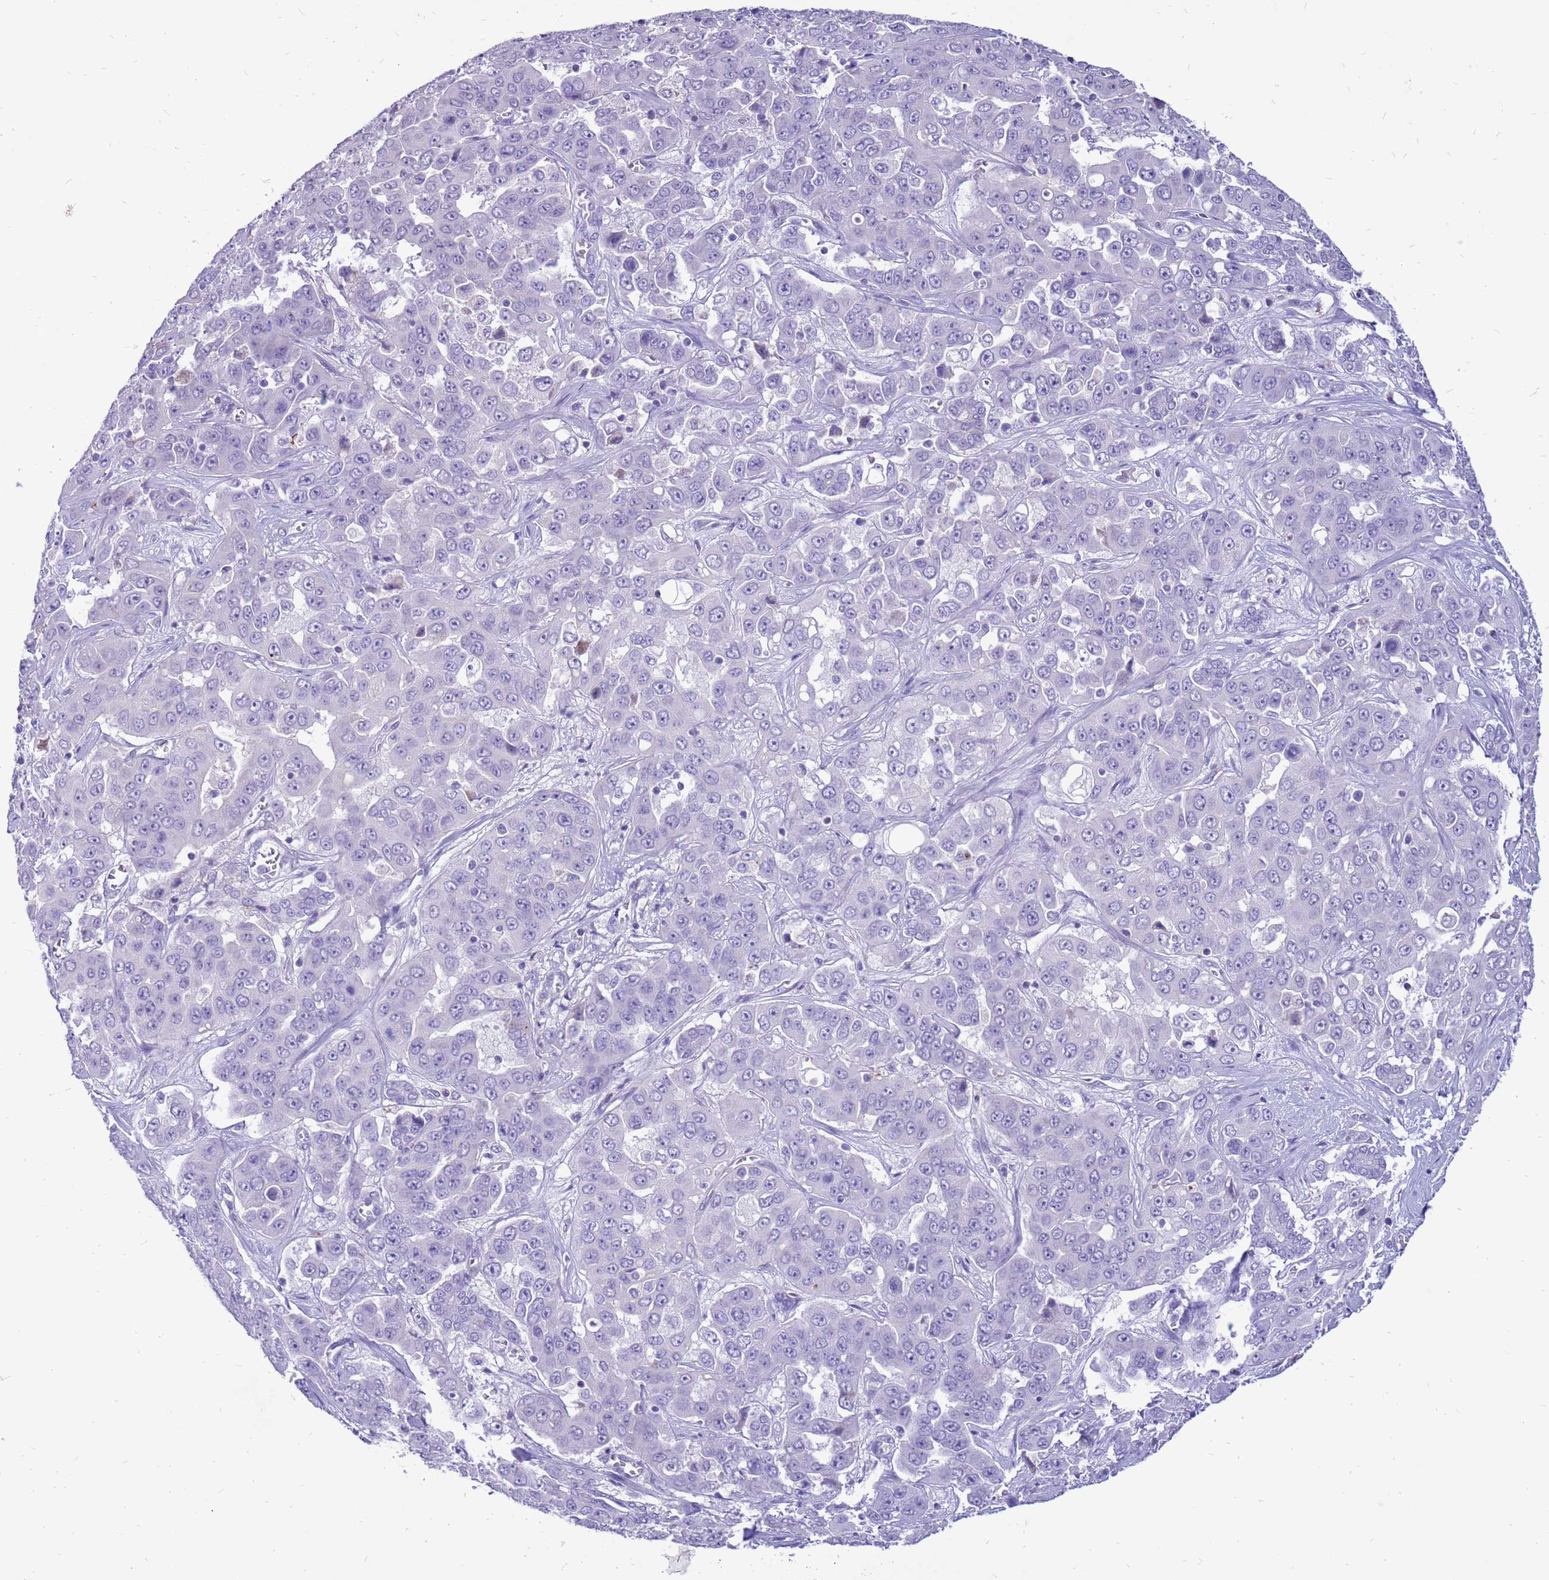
{"staining": {"intensity": "negative", "quantity": "none", "location": "none"}, "tissue": "liver cancer", "cell_type": "Tumor cells", "image_type": "cancer", "snomed": [{"axis": "morphology", "description": "Cholangiocarcinoma"}, {"axis": "topography", "description": "Liver"}], "caption": "This image is of liver cancer (cholangiocarcinoma) stained with immunohistochemistry to label a protein in brown with the nuclei are counter-stained blue. There is no staining in tumor cells.", "gene": "PDE10A", "patient": {"sex": "female", "age": 52}}